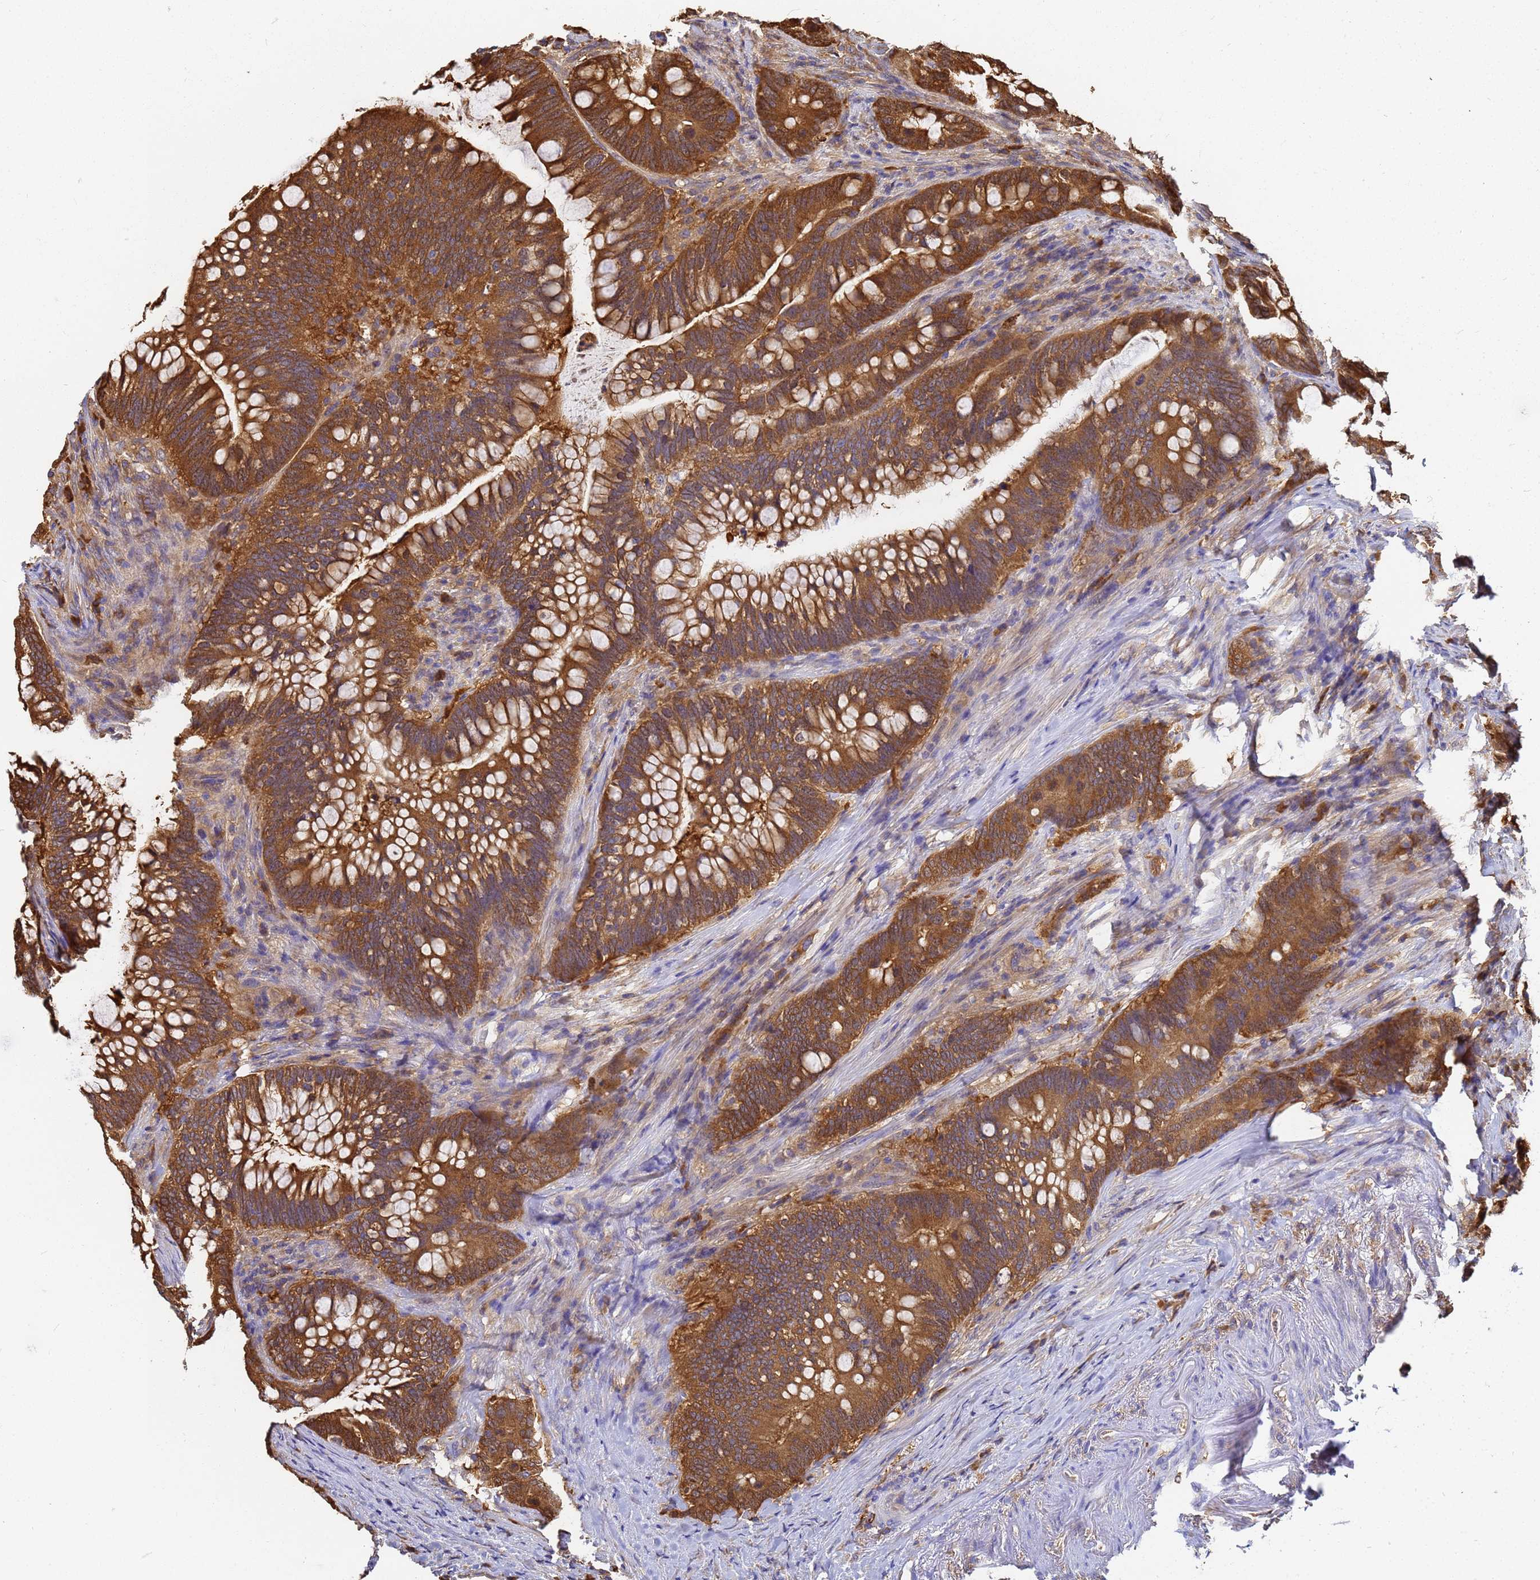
{"staining": {"intensity": "moderate", "quantity": ">75%", "location": "cytoplasmic/membranous"}, "tissue": "colorectal cancer", "cell_type": "Tumor cells", "image_type": "cancer", "snomed": [{"axis": "morphology", "description": "Adenocarcinoma, NOS"}, {"axis": "topography", "description": "Colon"}], "caption": "Brown immunohistochemical staining in human colorectal cancer (adenocarcinoma) demonstrates moderate cytoplasmic/membranous staining in about >75% of tumor cells.", "gene": "NME1-NME2", "patient": {"sex": "female", "age": 66}}